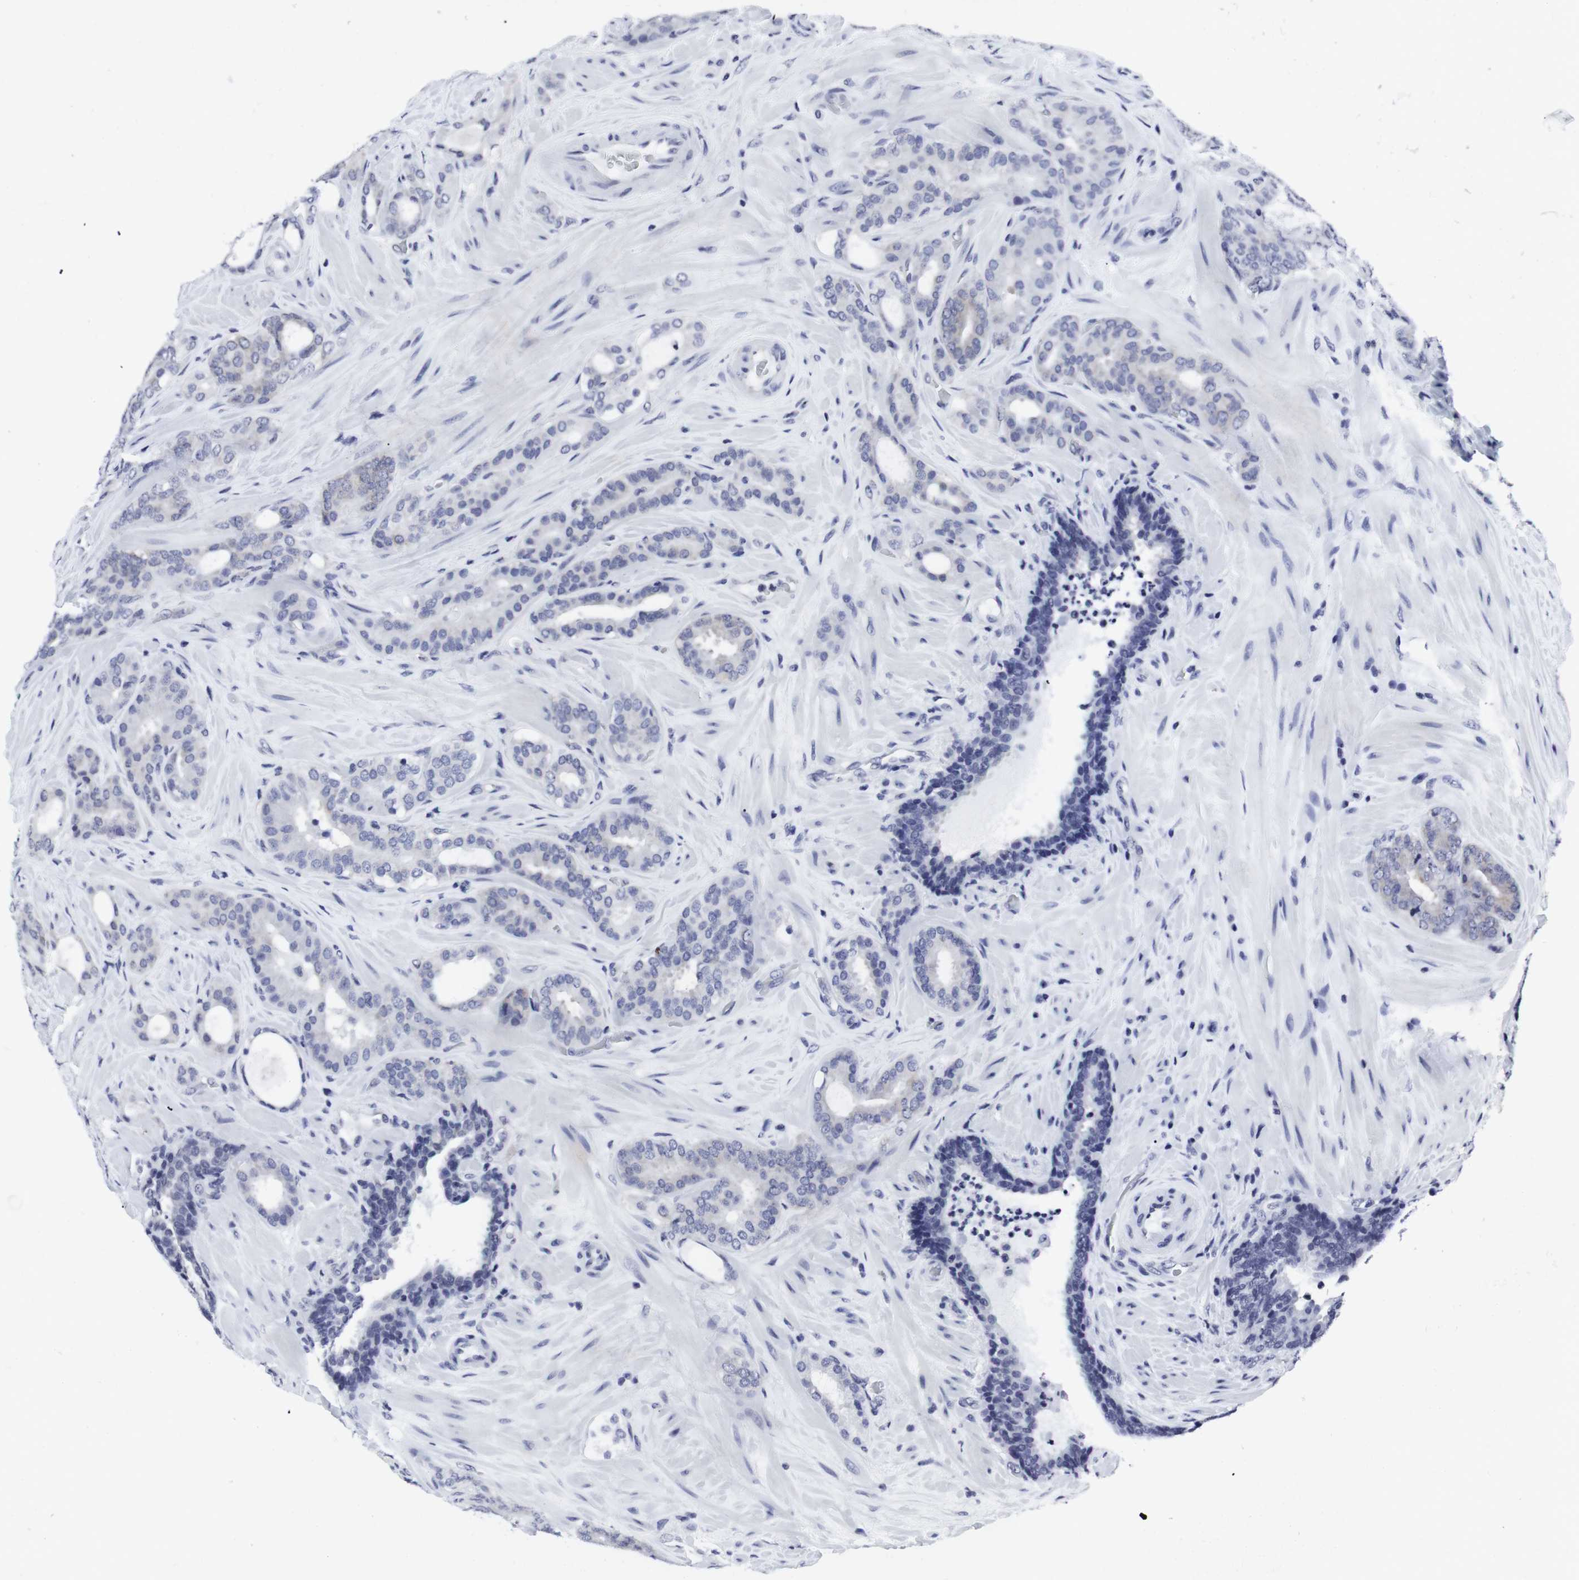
{"staining": {"intensity": "negative", "quantity": "none", "location": "none"}, "tissue": "prostate cancer", "cell_type": "Tumor cells", "image_type": "cancer", "snomed": [{"axis": "morphology", "description": "Adenocarcinoma, Low grade"}, {"axis": "topography", "description": "Prostate"}], "caption": "IHC of human adenocarcinoma (low-grade) (prostate) exhibits no expression in tumor cells.", "gene": "GEMIN2", "patient": {"sex": "male", "age": 63}}